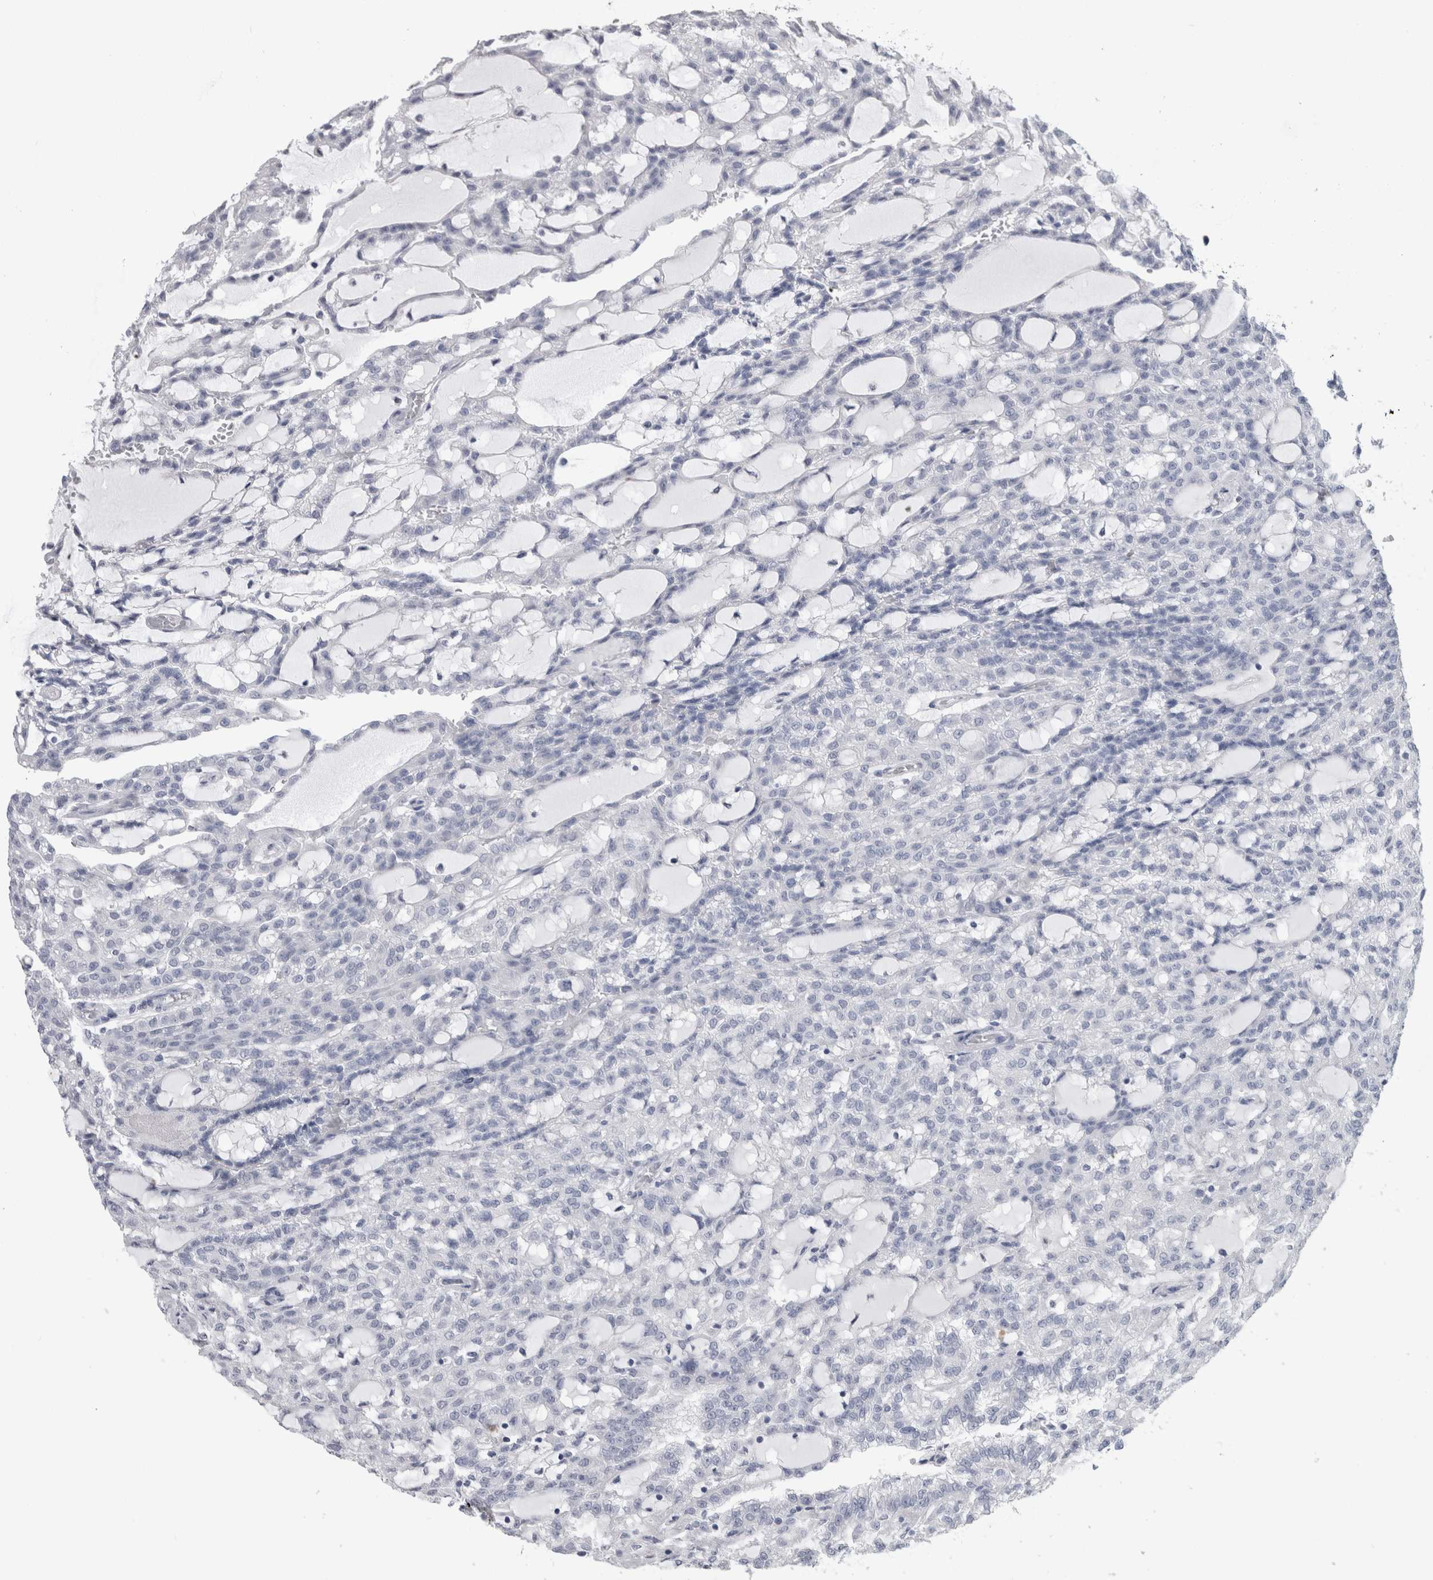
{"staining": {"intensity": "negative", "quantity": "none", "location": "none"}, "tissue": "renal cancer", "cell_type": "Tumor cells", "image_type": "cancer", "snomed": [{"axis": "morphology", "description": "Adenocarcinoma, NOS"}, {"axis": "topography", "description": "Kidney"}], "caption": "DAB immunohistochemical staining of human adenocarcinoma (renal) shows no significant expression in tumor cells.", "gene": "MSMB", "patient": {"sex": "male", "age": 63}}